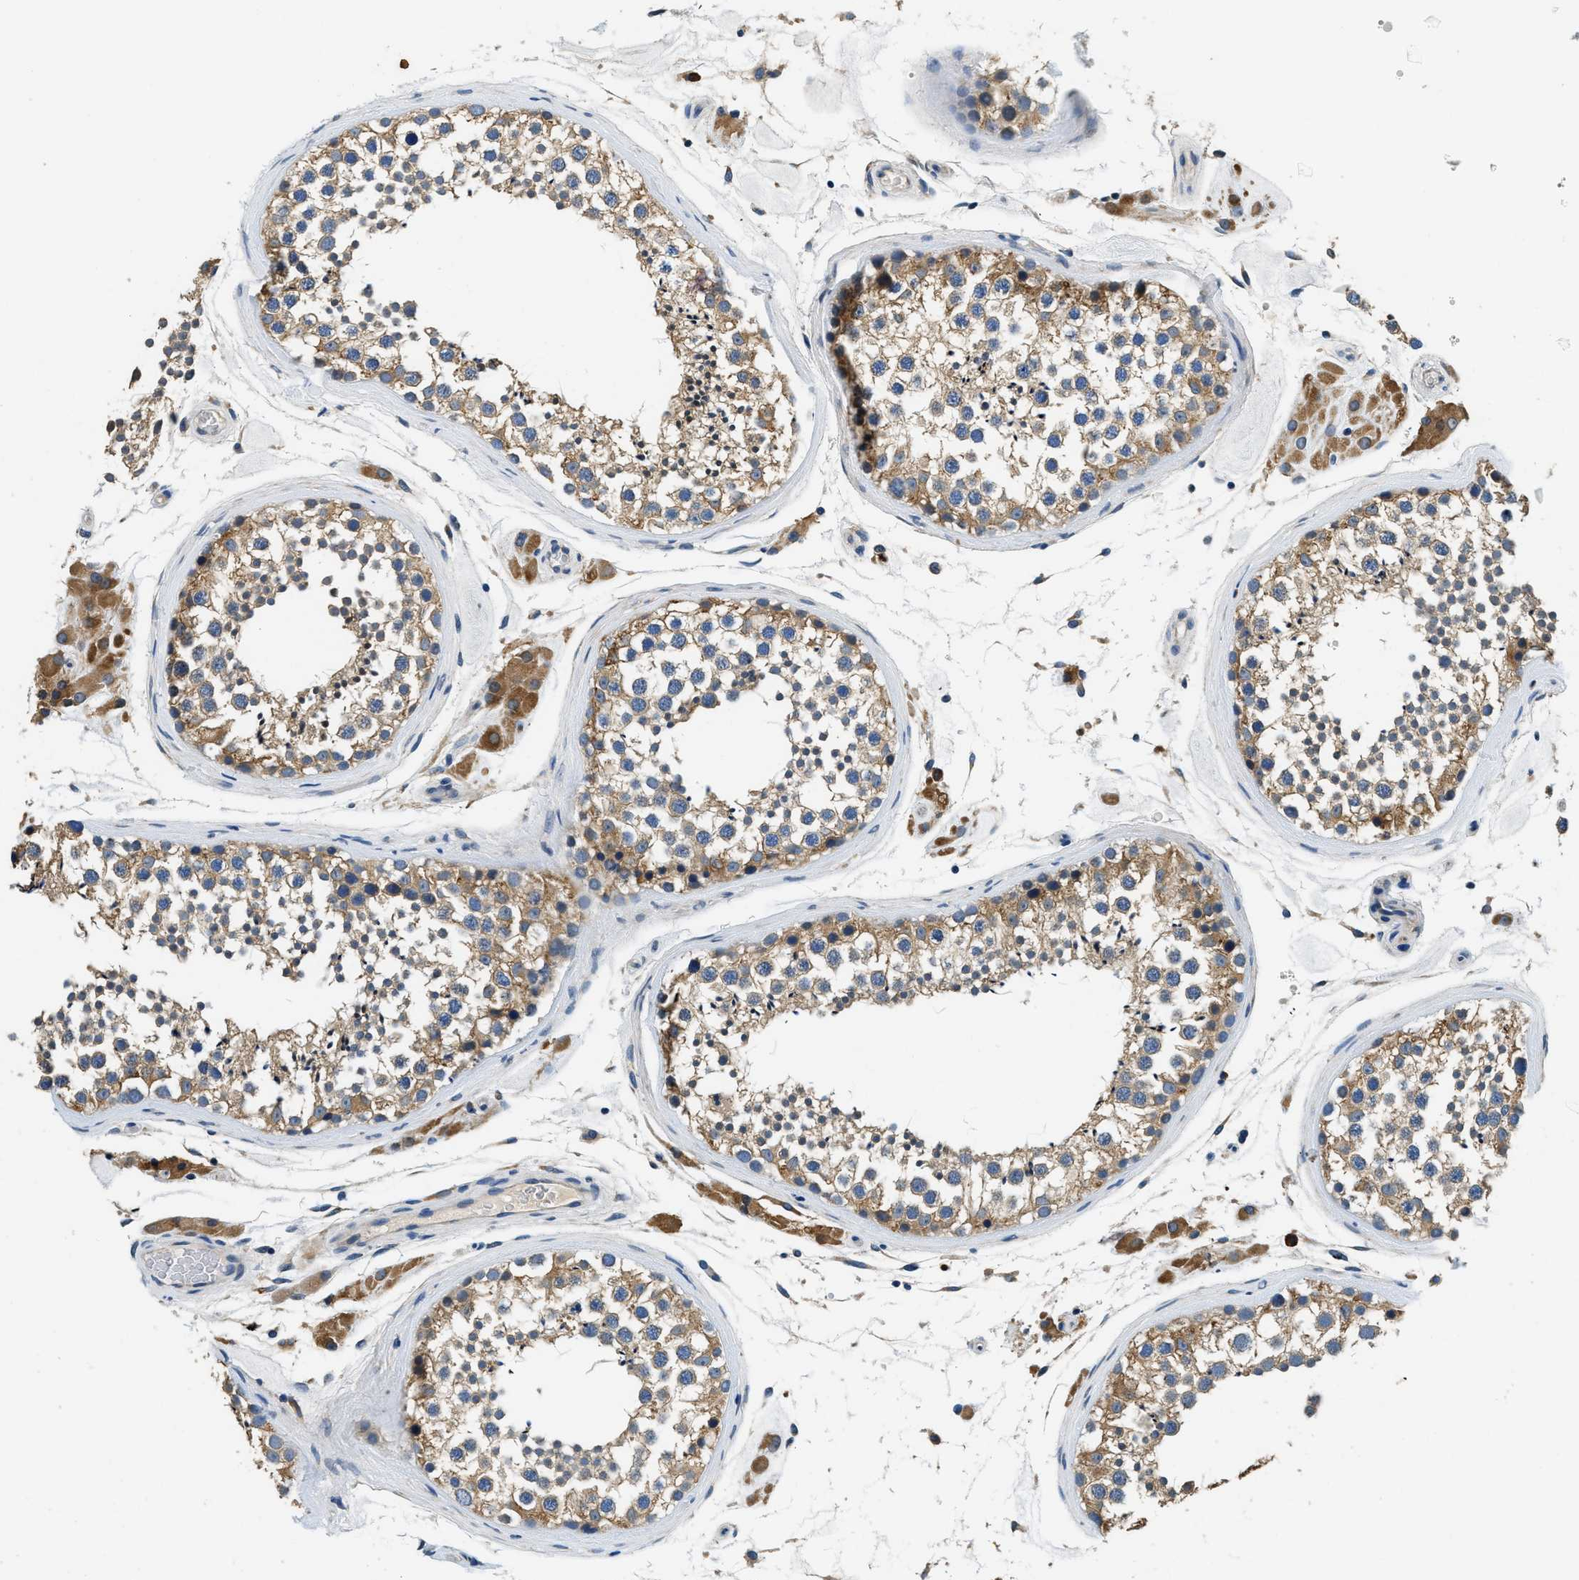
{"staining": {"intensity": "moderate", "quantity": ">75%", "location": "cytoplasmic/membranous"}, "tissue": "testis", "cell_type": "Cells in seminiferous ducts", "image_type": "normal", "snomed": [{"axis": "morphology", "description": "Normal tissue, NOS"}, {"axis": "topography", "description": "Testis"}], "caption": "A brown stain shows moderate cytoplasmic/membranous staining of a protein in cells in seminiferous ducts of normal human testis. (DAB (3,3'-diaminobenzidine) IHC, brown staining for protein, blue staining for nuclei).", "gene": "ALDH3A2", "patient": {"sex": "male", "age": 46}}